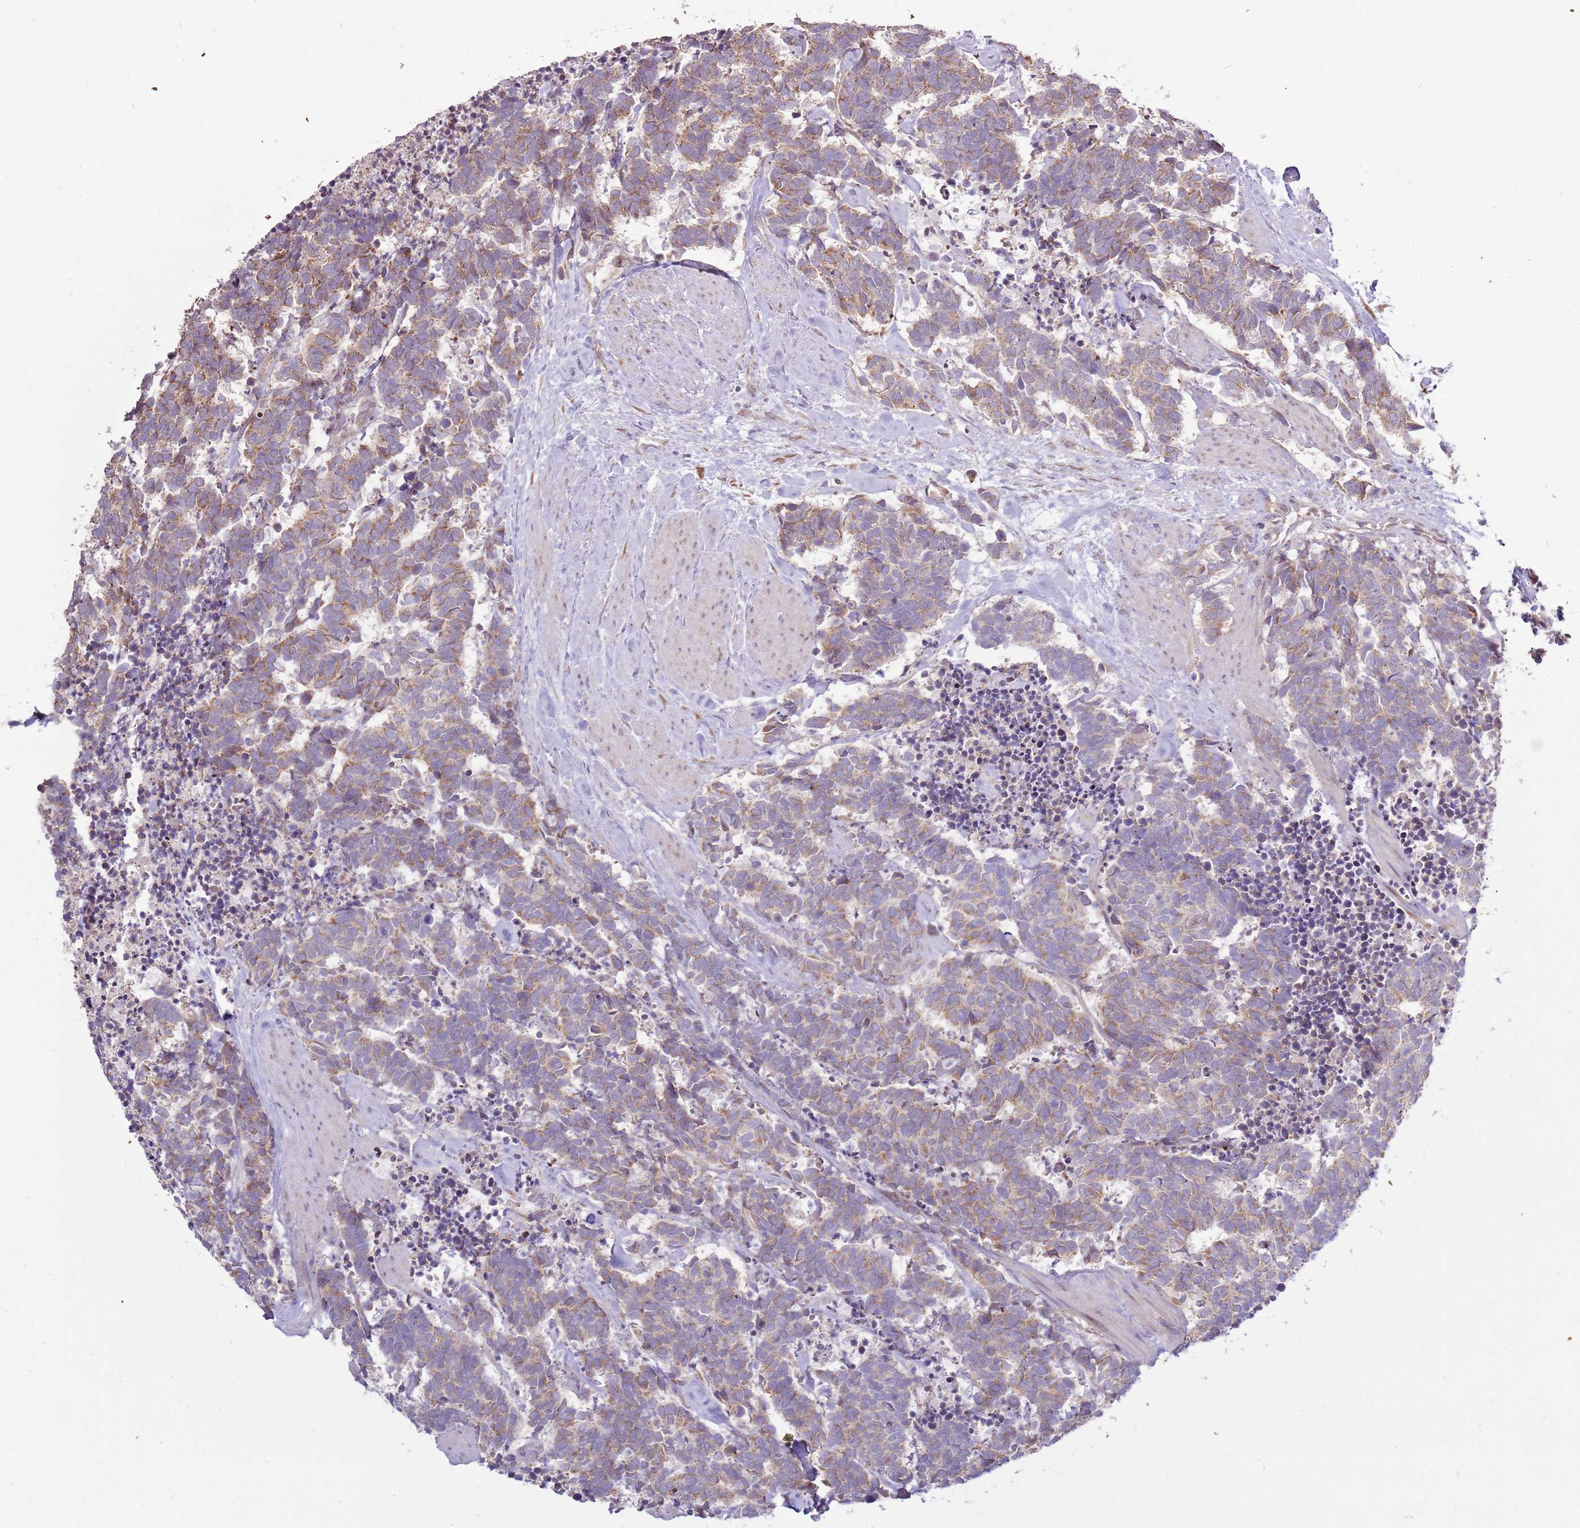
{"staining": {"intensity": "moderate", "quantity": ">75%", "location": "cytoplasmic/membranous"}, "tissue": "carcinoid", "cell_type": "Tumor cells", "image_type": "cancer", "snomed": [{"axis": "morphology", "description": "Carcinoma, NOS"}, {"axis": "morphology", "description": "Carcinoid, malignant, NOS"}, {"axis": "topography", "description": "Prostate"}], "caption": "This histopathology image demonstrates immunohistochemistry (IHC) staining of human carcinoid, with medium moderate cytoplasmic/membranous expression in about >75% of tumor cells.", "gene": "UGGT2", "patient": {"sex": "male", "age": 57}}